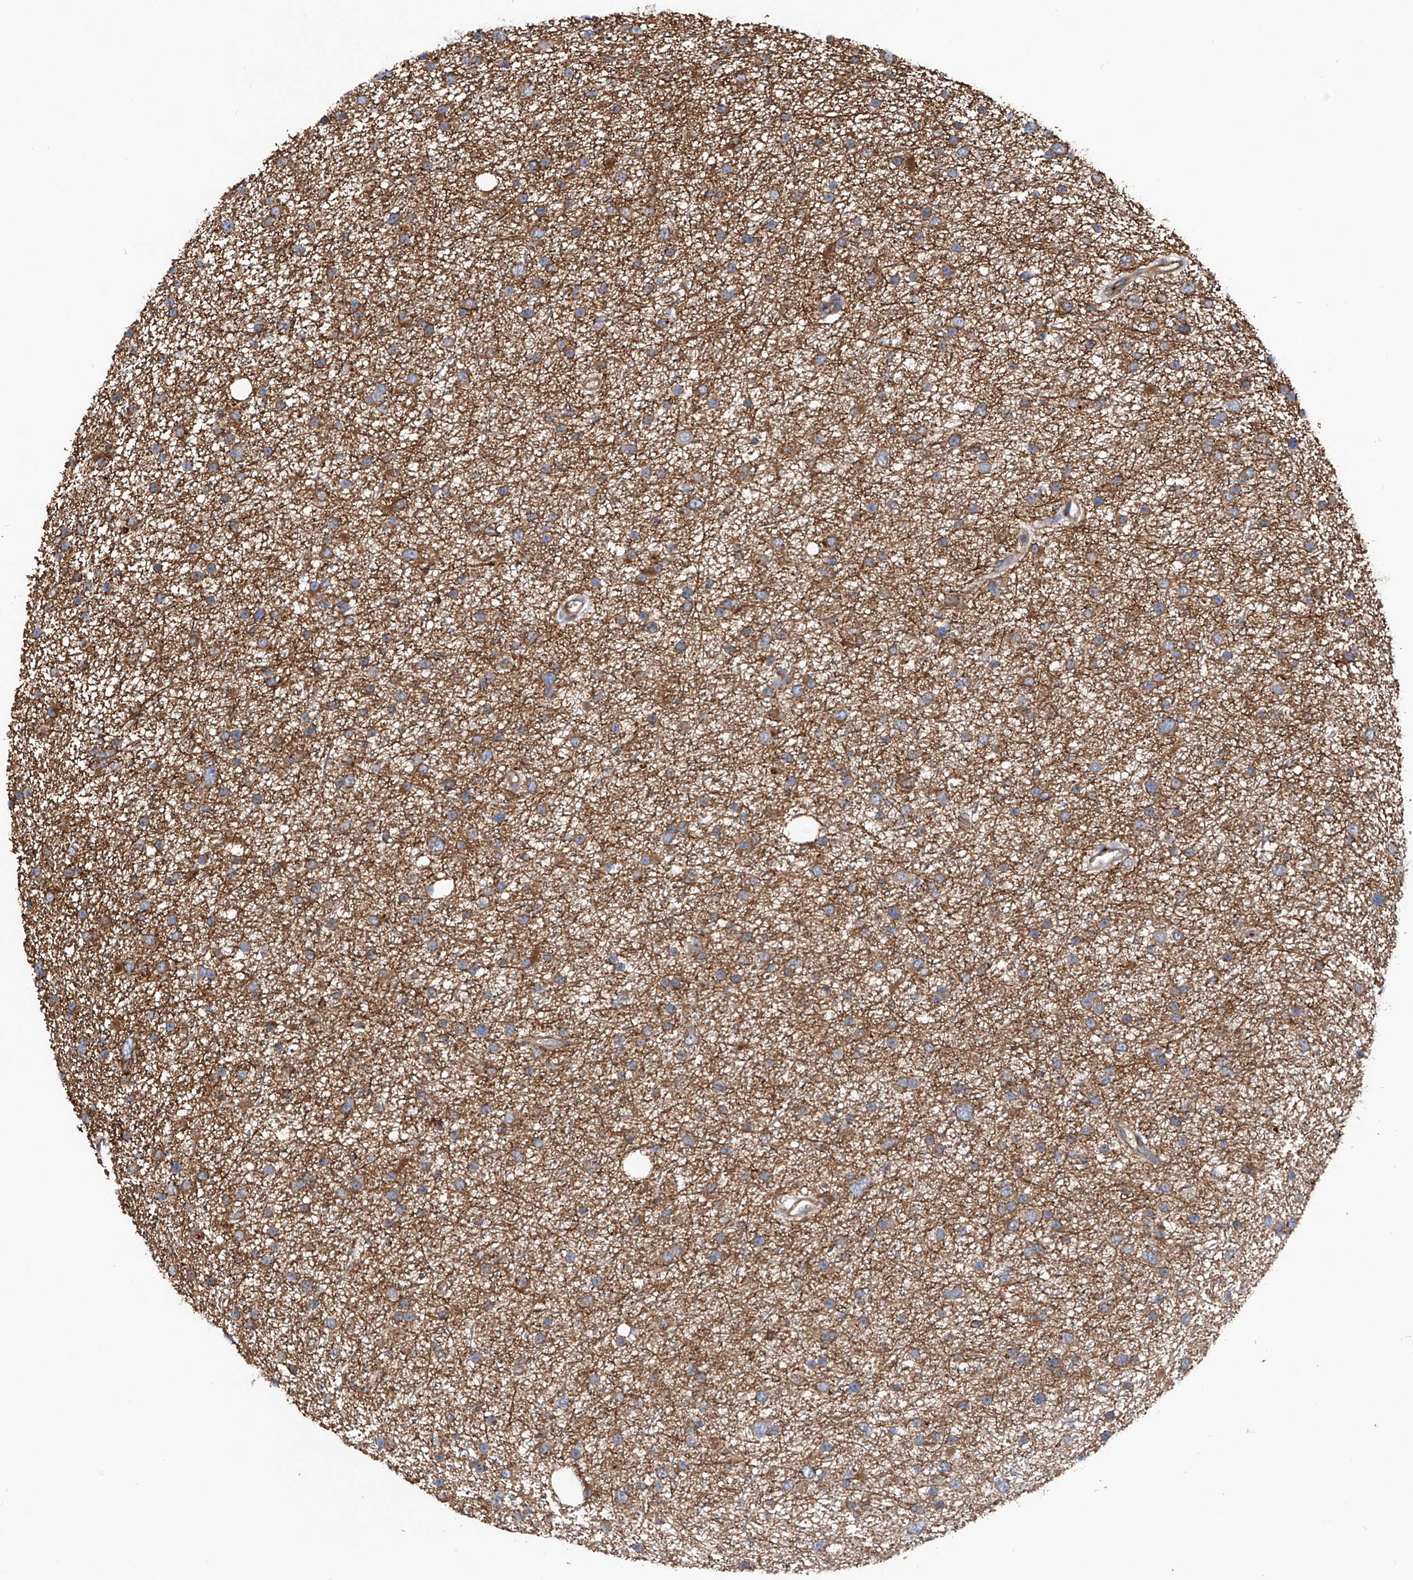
{"staining": {"intensity": "moderate", "quantity": ">75%", "location": "cytoplasmic/membranous"}, "tissue": "glioma", "cell_type": "Tumor cells", "image_type": "cancer", "snomed": [{"axis": "morphology", "description": "Glioma, malignant, Low grade"}, {"axis": "topography", "description": "Cerebral cortex"}], "caption": "This photomicrograph shows glioma stained with IHC to label a protein in brown. The cytoplasmic/membranous of tumor cells show moderate positivity for the protein. Nuclei are counter-stained blue.", "gene": "ASCC3", "patient": {"sex": "female", "age": 39}}